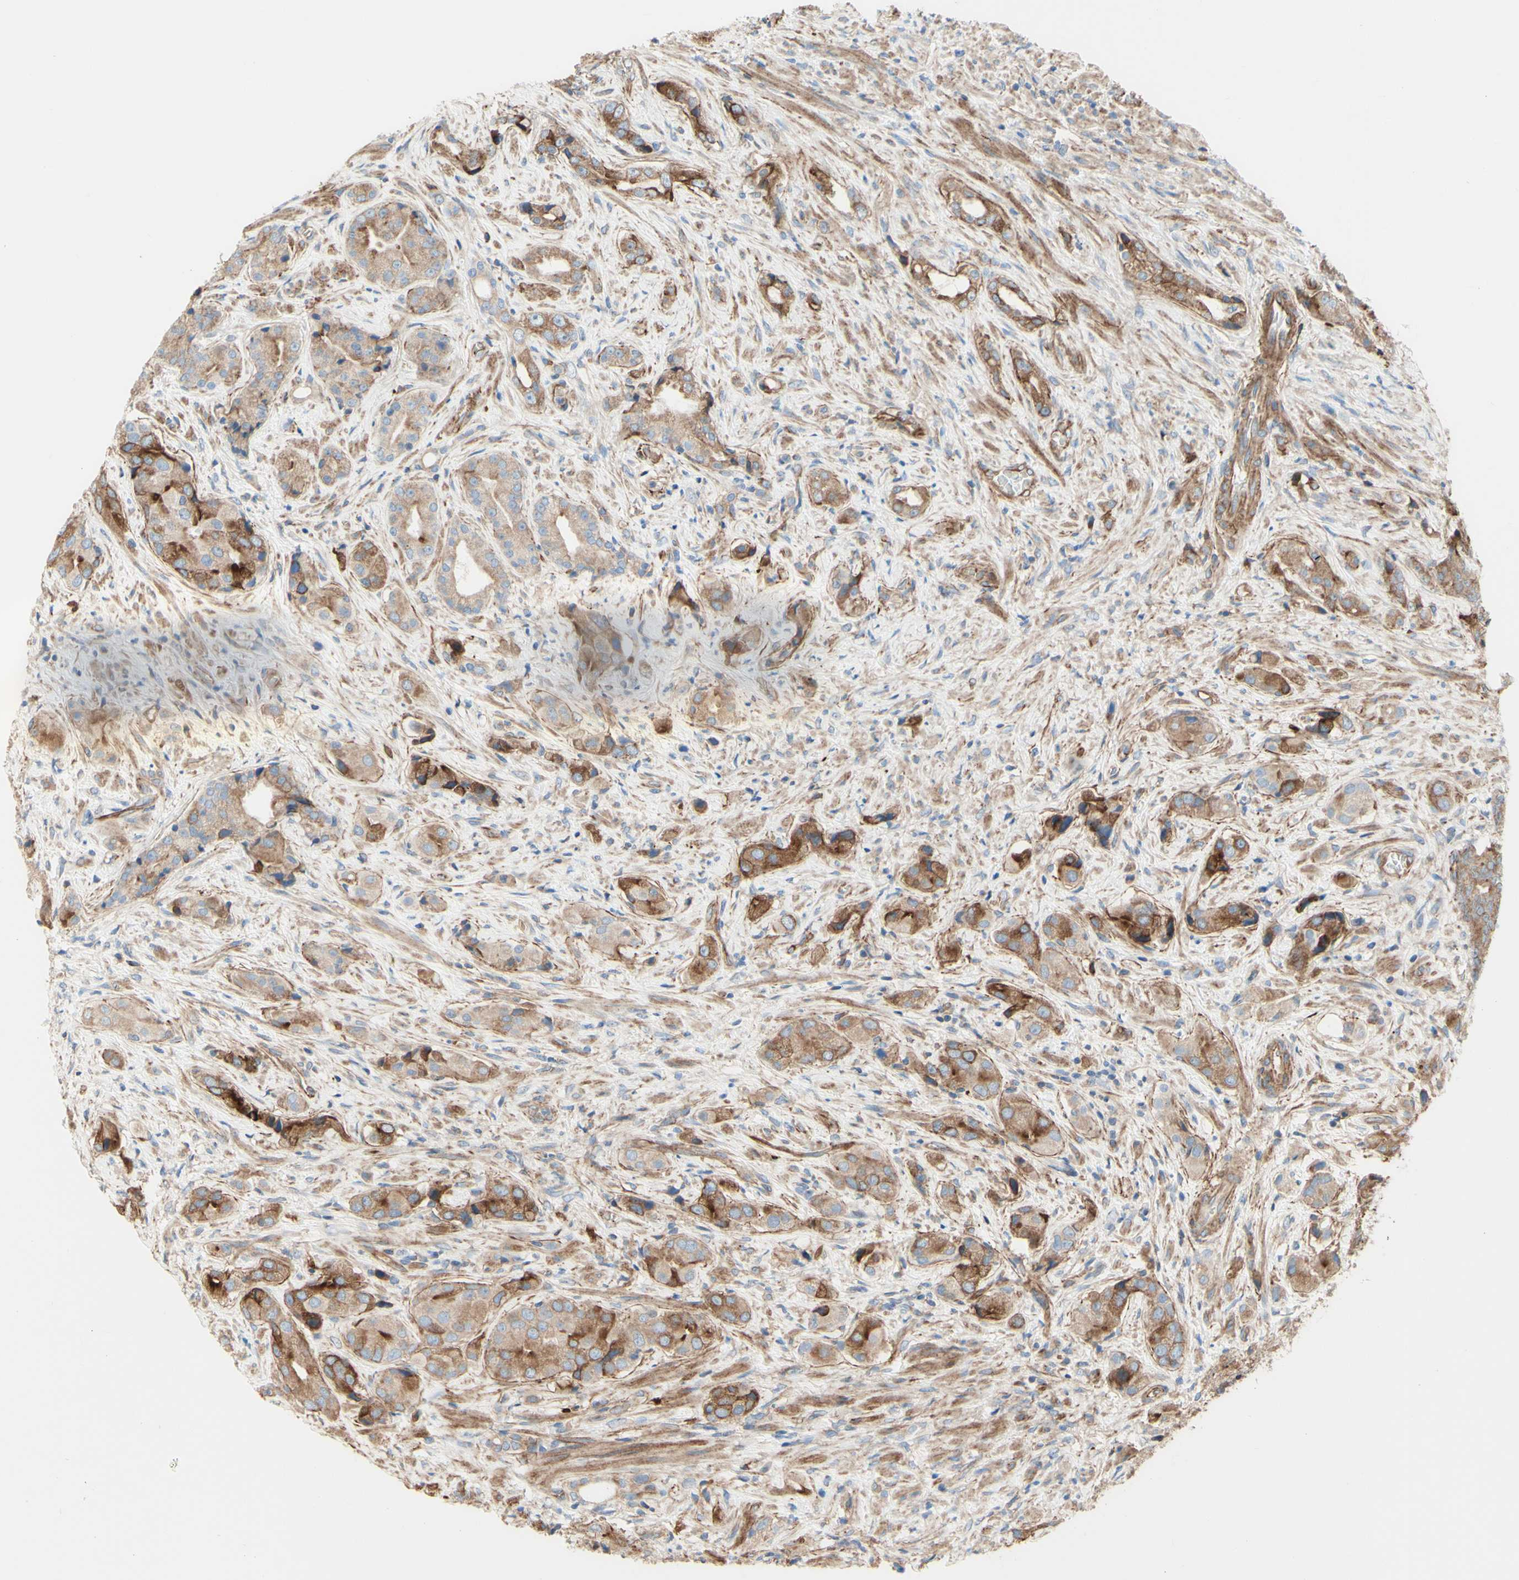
{"staining": {"intensity": "moderate", "quantity": ">75%", "location": "cytoplasmic/membranous"}, "tissue": "prostate cancer", "cell_type": "Tumor cells", "image_type": "cancer", "snomed": [{"axis": "morphology", "description": "Adenocarcinoma, High grade"}, {"axis": "topography", "description": "Prostate"}], "caption": "DAB (3,3'-diaminobenzidine) immunohistochemical staining of human prostate cancer shows moderate cytoplasmic/membranous protein staining in about >75% of tumor cells. The staining was performed using DAB to visualize the protein expression in brown, while the nuclei were stained in blue with hematoxylin (Magnification: 20x).", "gene": "ENDOD1", "patient": {"sex": "male", "age": 71}}